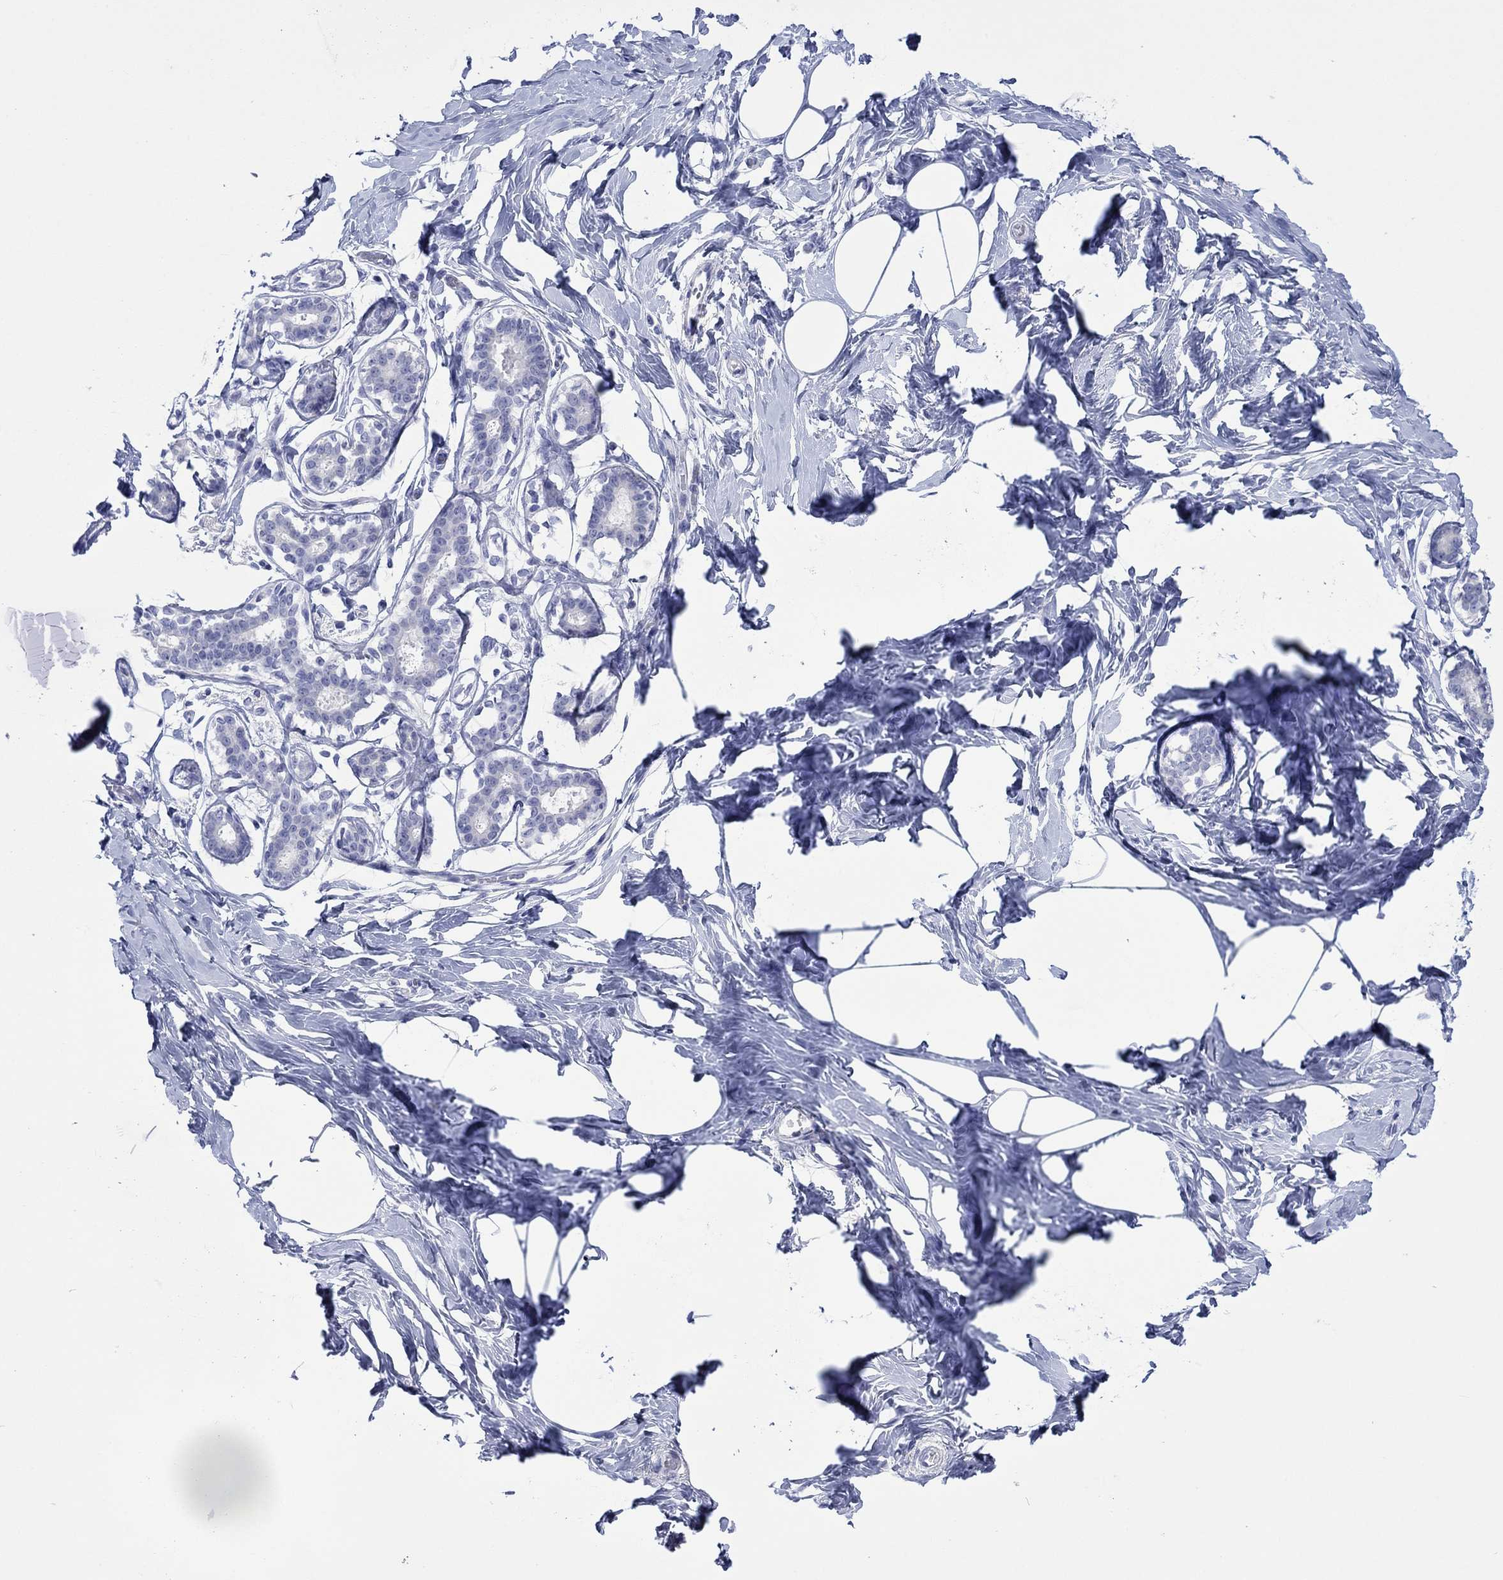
{"staining": {"intensity": "negative", "quantity": "none", "location": "none"}, "tissue": "breast", "cell_type": "Adipocytes", "image_type": "normal", "snomed": [{"axis": "morphology", "description": "Normal tissue, NOS"}, {"axis": "morphology", "description": "Lobular carcinoma, in situ"}, {"axis": "topography", "description": "Breast"}], "caption": "Immunohistochemistry (IHC) of unremarkable human breast exhibits no expression in adipocytes.", "gene": "MLANA", "patient": {"sex": "female", "age": 35}}